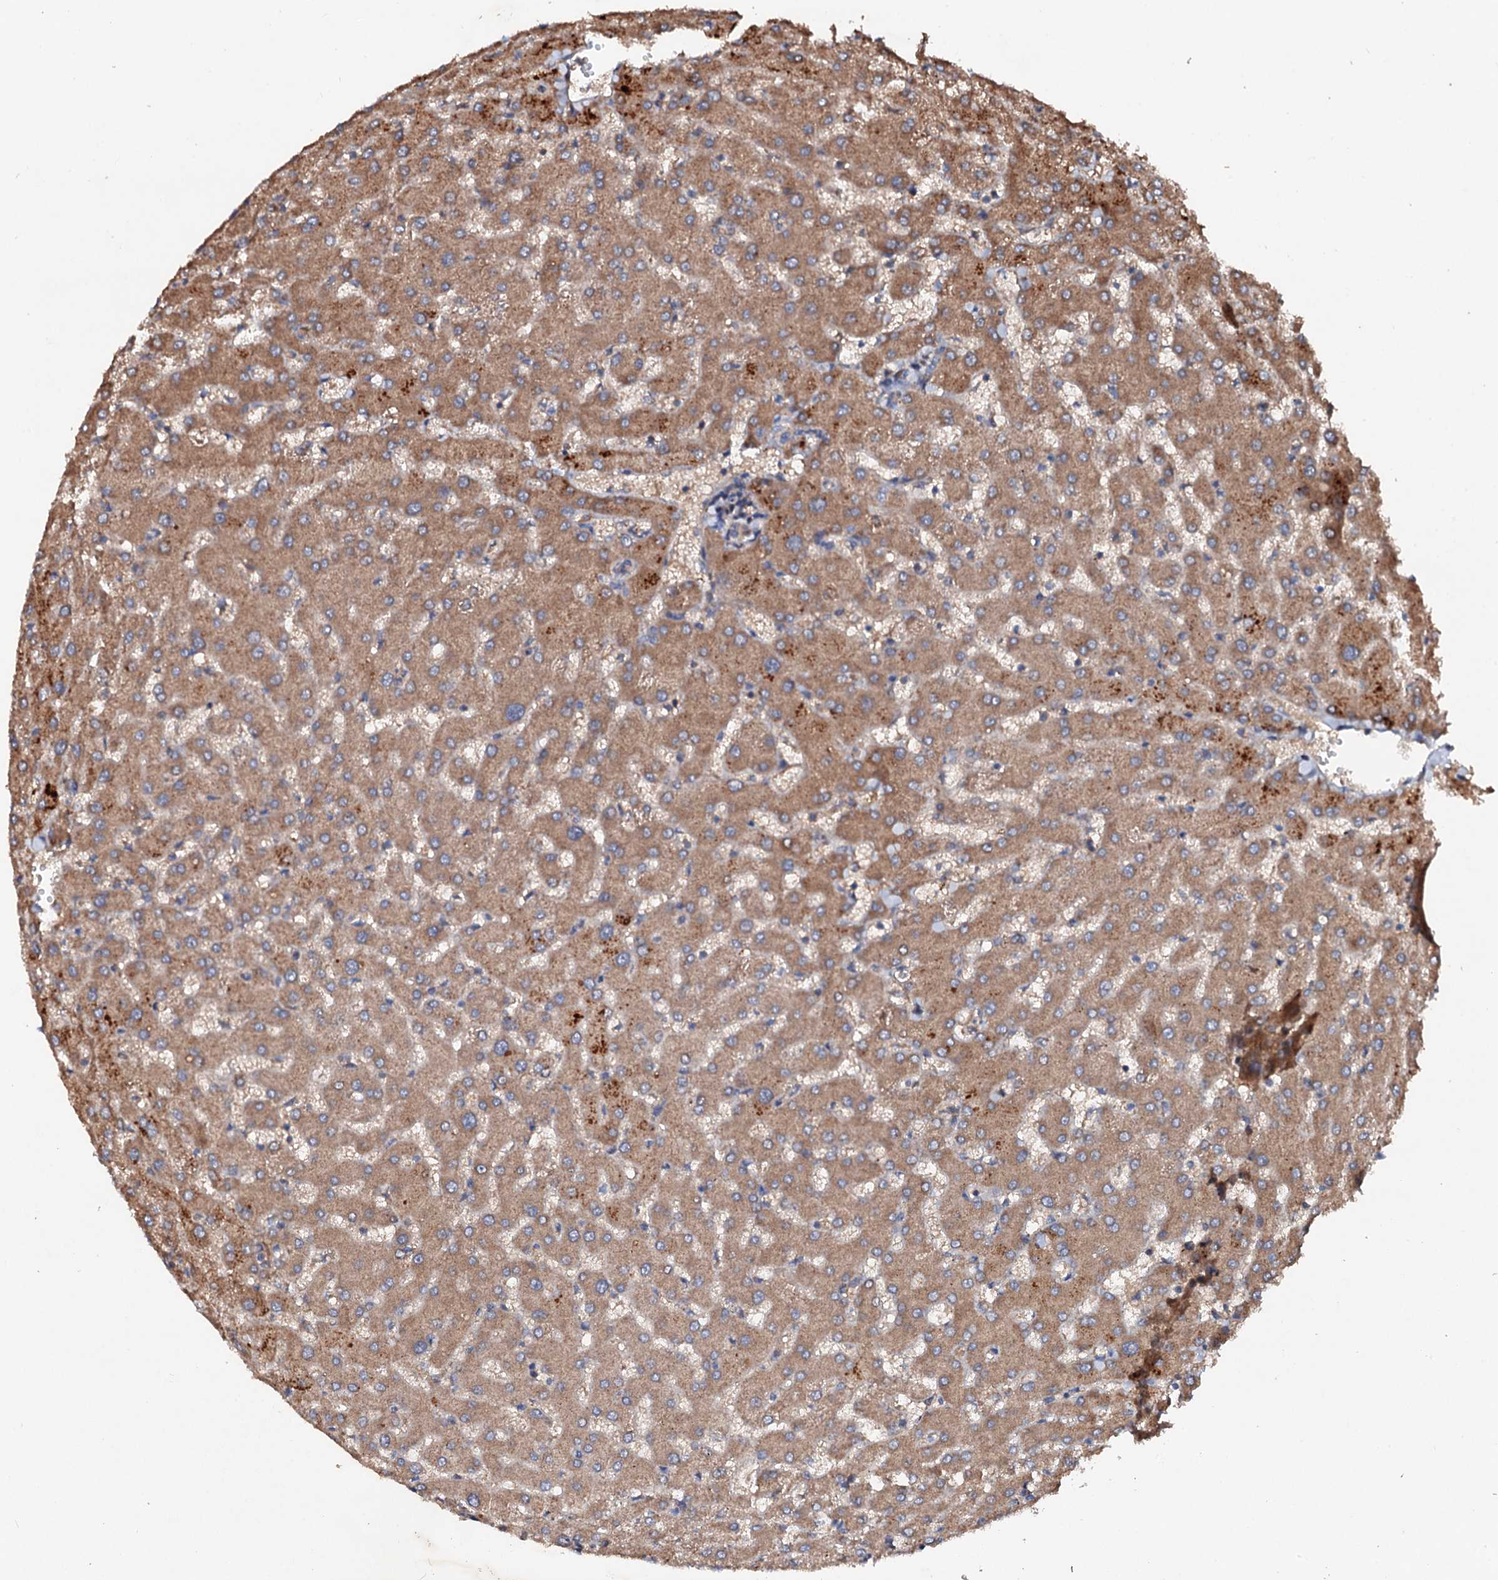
{"staining": {"intensity": "weak", "quantity": ">75%", "location": "cytoplasmic/membranous"}, "tissue": "liver", "cell_type": "Cholangiocytes", "image_type": "normal", "snomed": [{"axis": "morphology", "description": "Normal tissue, NOS"}, {"axis": "topography", "description": "Liver"}], "caption": "The micrograph displays staining of normal liver, revealing weak cytoplasmic/membranous protein expression (brown color) within cholangiocytes. The staining is performed using DAB (3,3'-diaminobenzidine) brown chromogen to label protein expression. The nuclei are counter-stained blue using hematoxylin.", "gene": "EXTL1", "patient": {"sex": "female", "age": 63}}